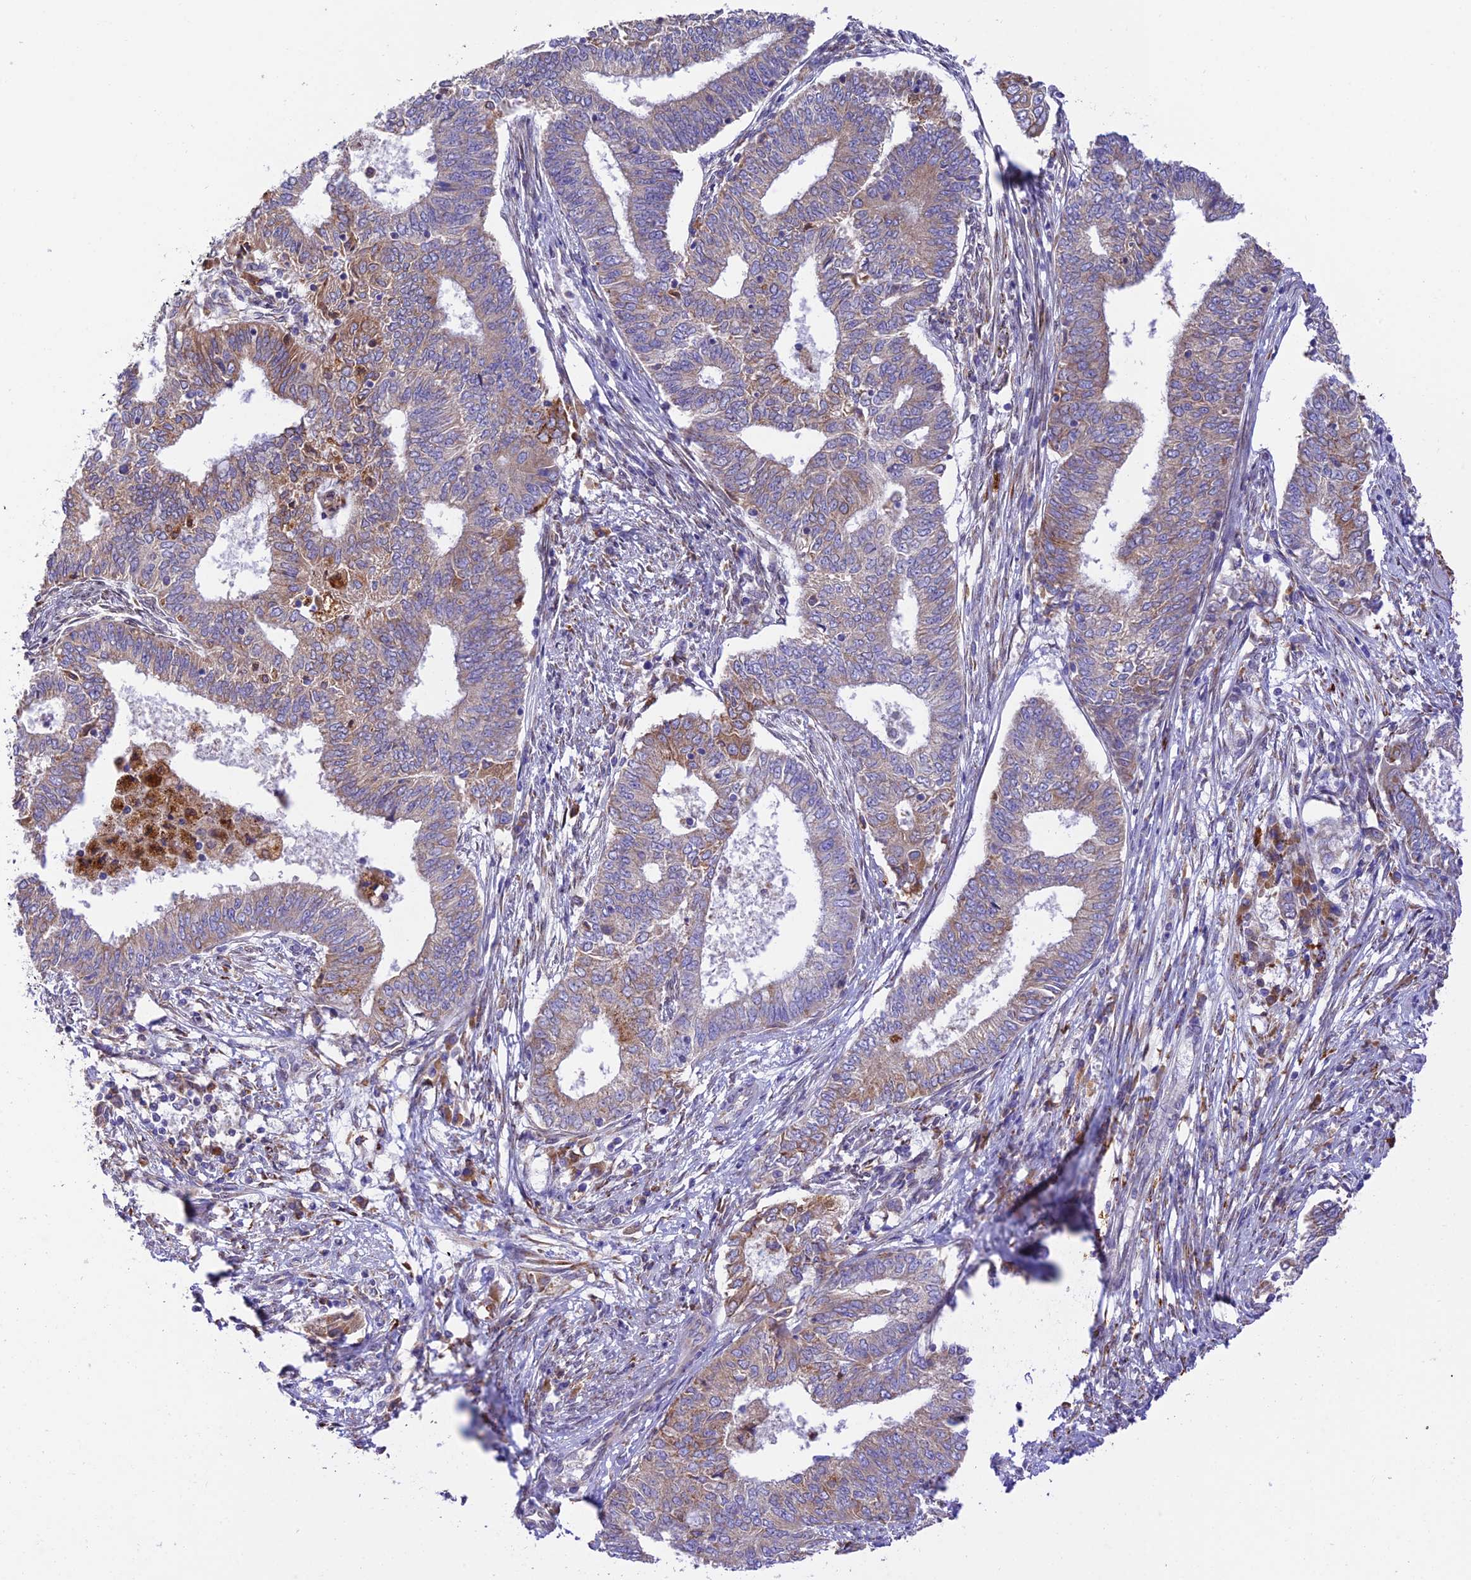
{"staining": {"intensity": "moderate", "quantity": "25%-75%", "location": "cytoplasmic/membranous"}, "tissue": "endometrial cancer", "cell_type": "Tumor cells", "image_type": "cancer", "snomed": [{"axis": "morphology", "description": "Adenocarcinoma, NOS"}, {"axis": "topography", "description": "Endometrium"}], "caption": "This is a histology image of IHC staining of endometrial cancer (adenocarcinoma), which shows moderate staining in the cytoplasmic/membranous of tumor cells.", "gene": "VKORC1", "patient": {"sex": "female", "age": 62}}